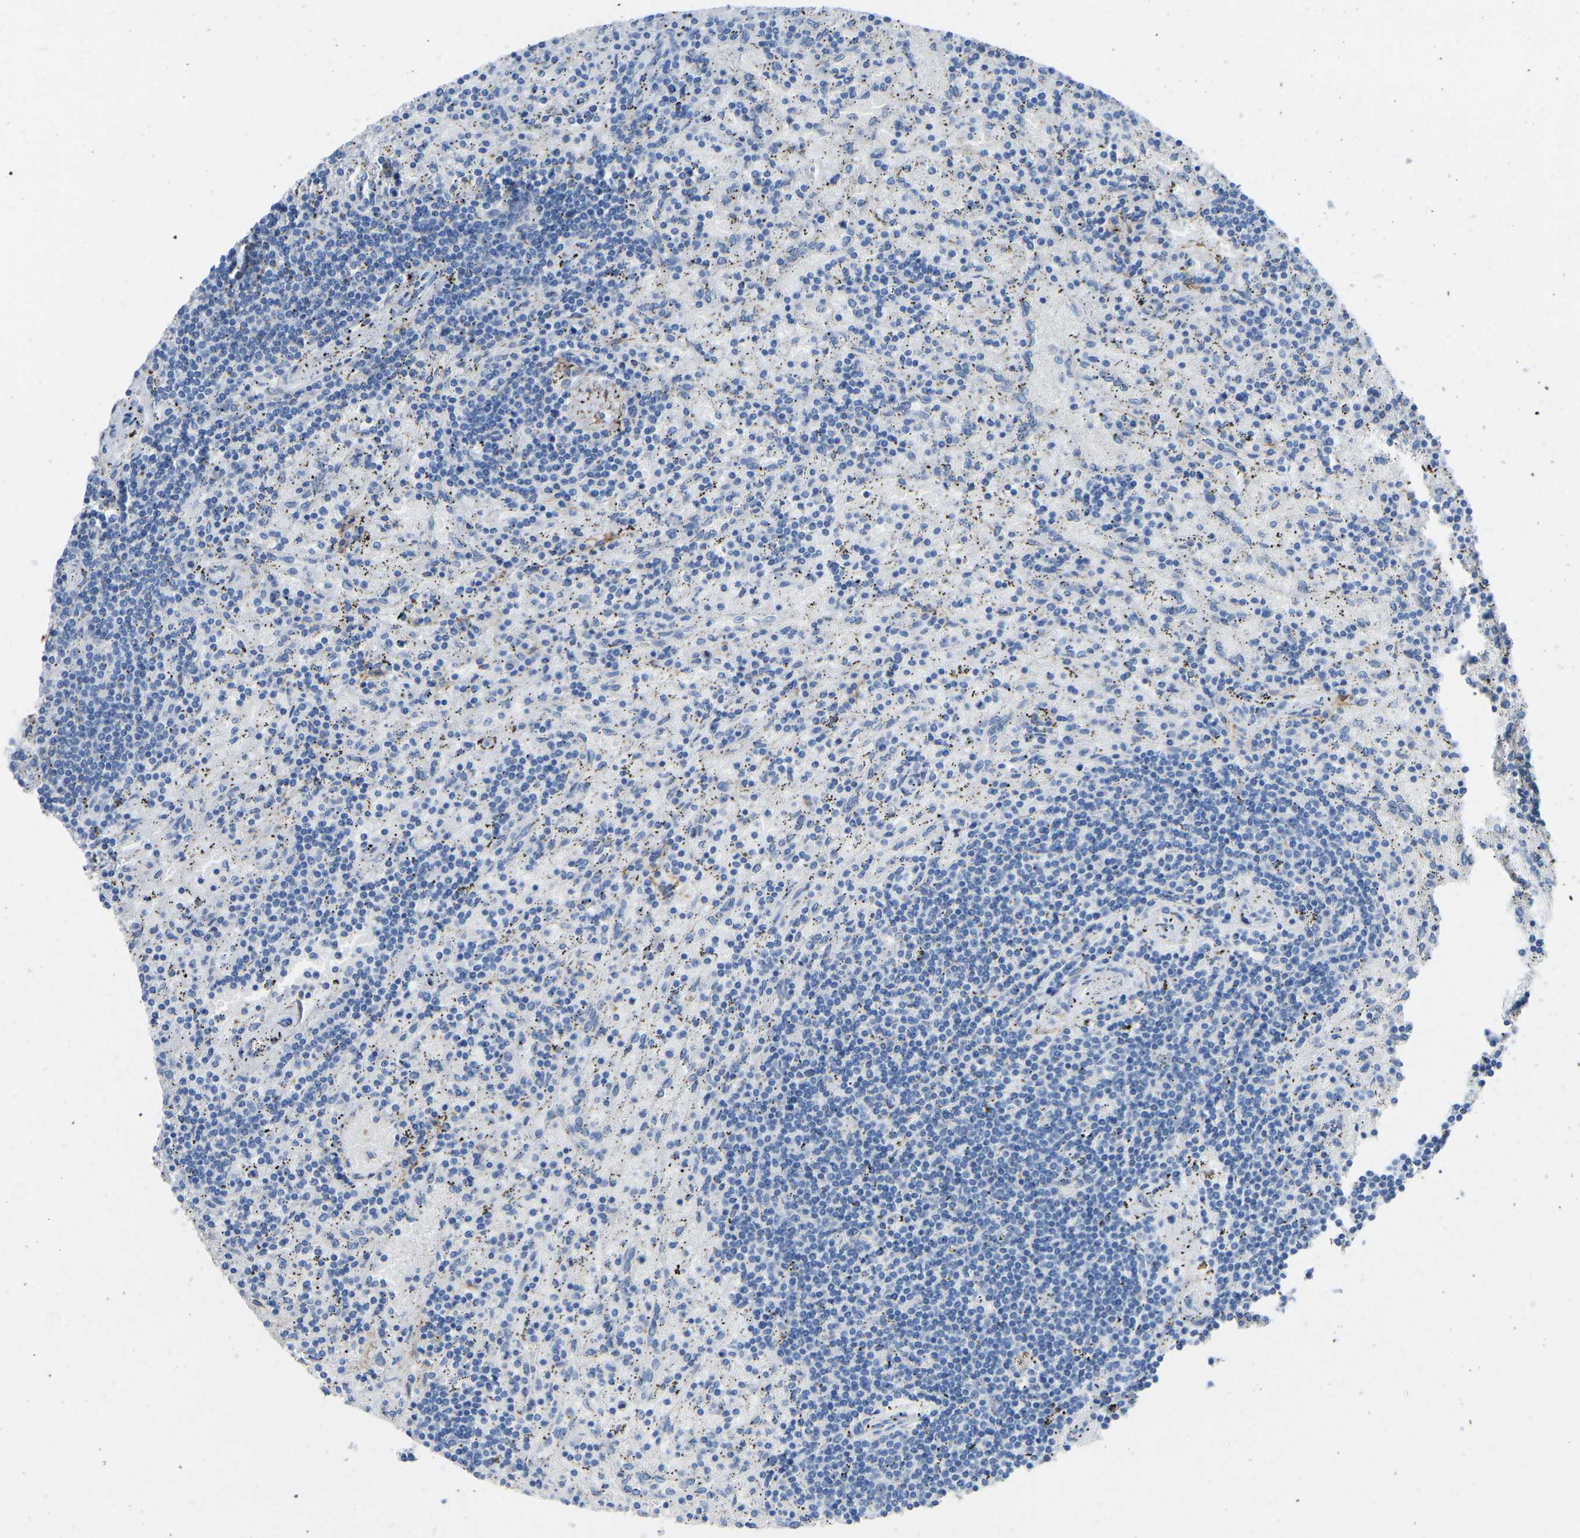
{"staining": {"intensity": "negative", "quantity": "none", "location": "none"}, "tissue": "lymphoma", "cell_type": "Tumor cells", "image_type": "cancer", "snomed": [{"axis": "morphology", "description": "Malignant lymphoma, non-Hodgkin's type, Low grade"}, {"axis": "topography", "description": "Spleen"}], "caption": "Immunohistochemical staining of human lymphoma reveals no significant expression in tumor cells.", "gene": "MYH10", "patient": {"sex": "male", "age": 76}}